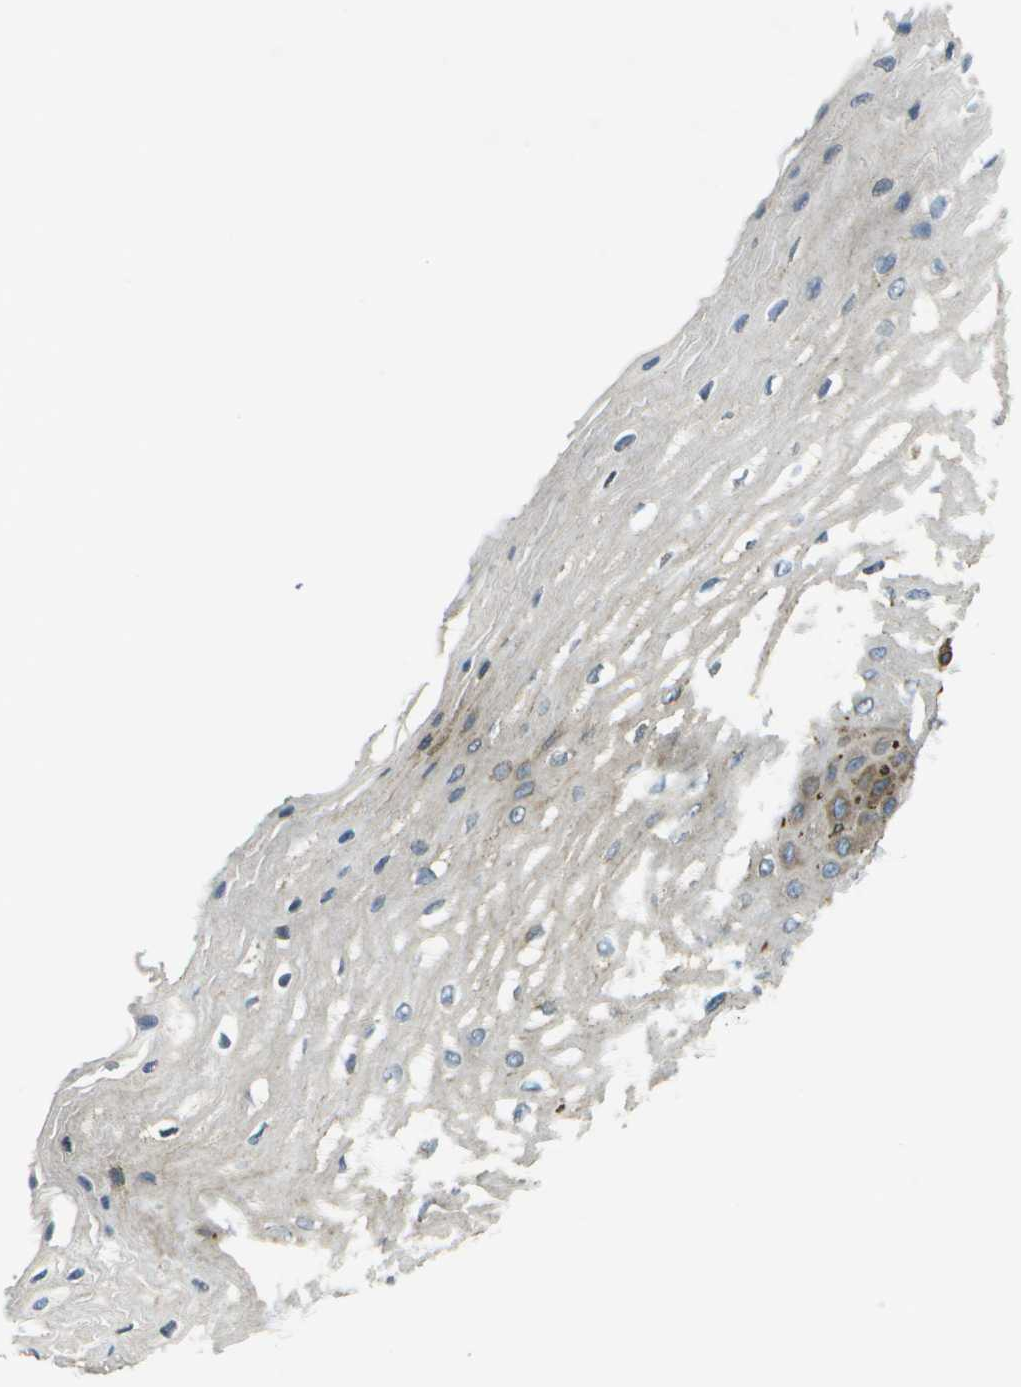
{"staining": {"intensity": "moderate", "quantity": "25%-75%", "location": "cytoplasmic/membranous"}, "tissue": "esophagus", "cell_type": "Squamous epithelial cells", "image_type": "normal", "snomed": [{"axis": "morphology", "description": "Normal tissue, NOS"}, {"axis": "topography", "description": "Esophagus"}], "caption": "This is a photomicrograph of IHC staining of normal esophagus, which shows moderate staining in the cytoplasmic/membranous of squamous epithelial cells.", "gene": "PDIA4", "patient": {"sex": "male", "age": 54}}